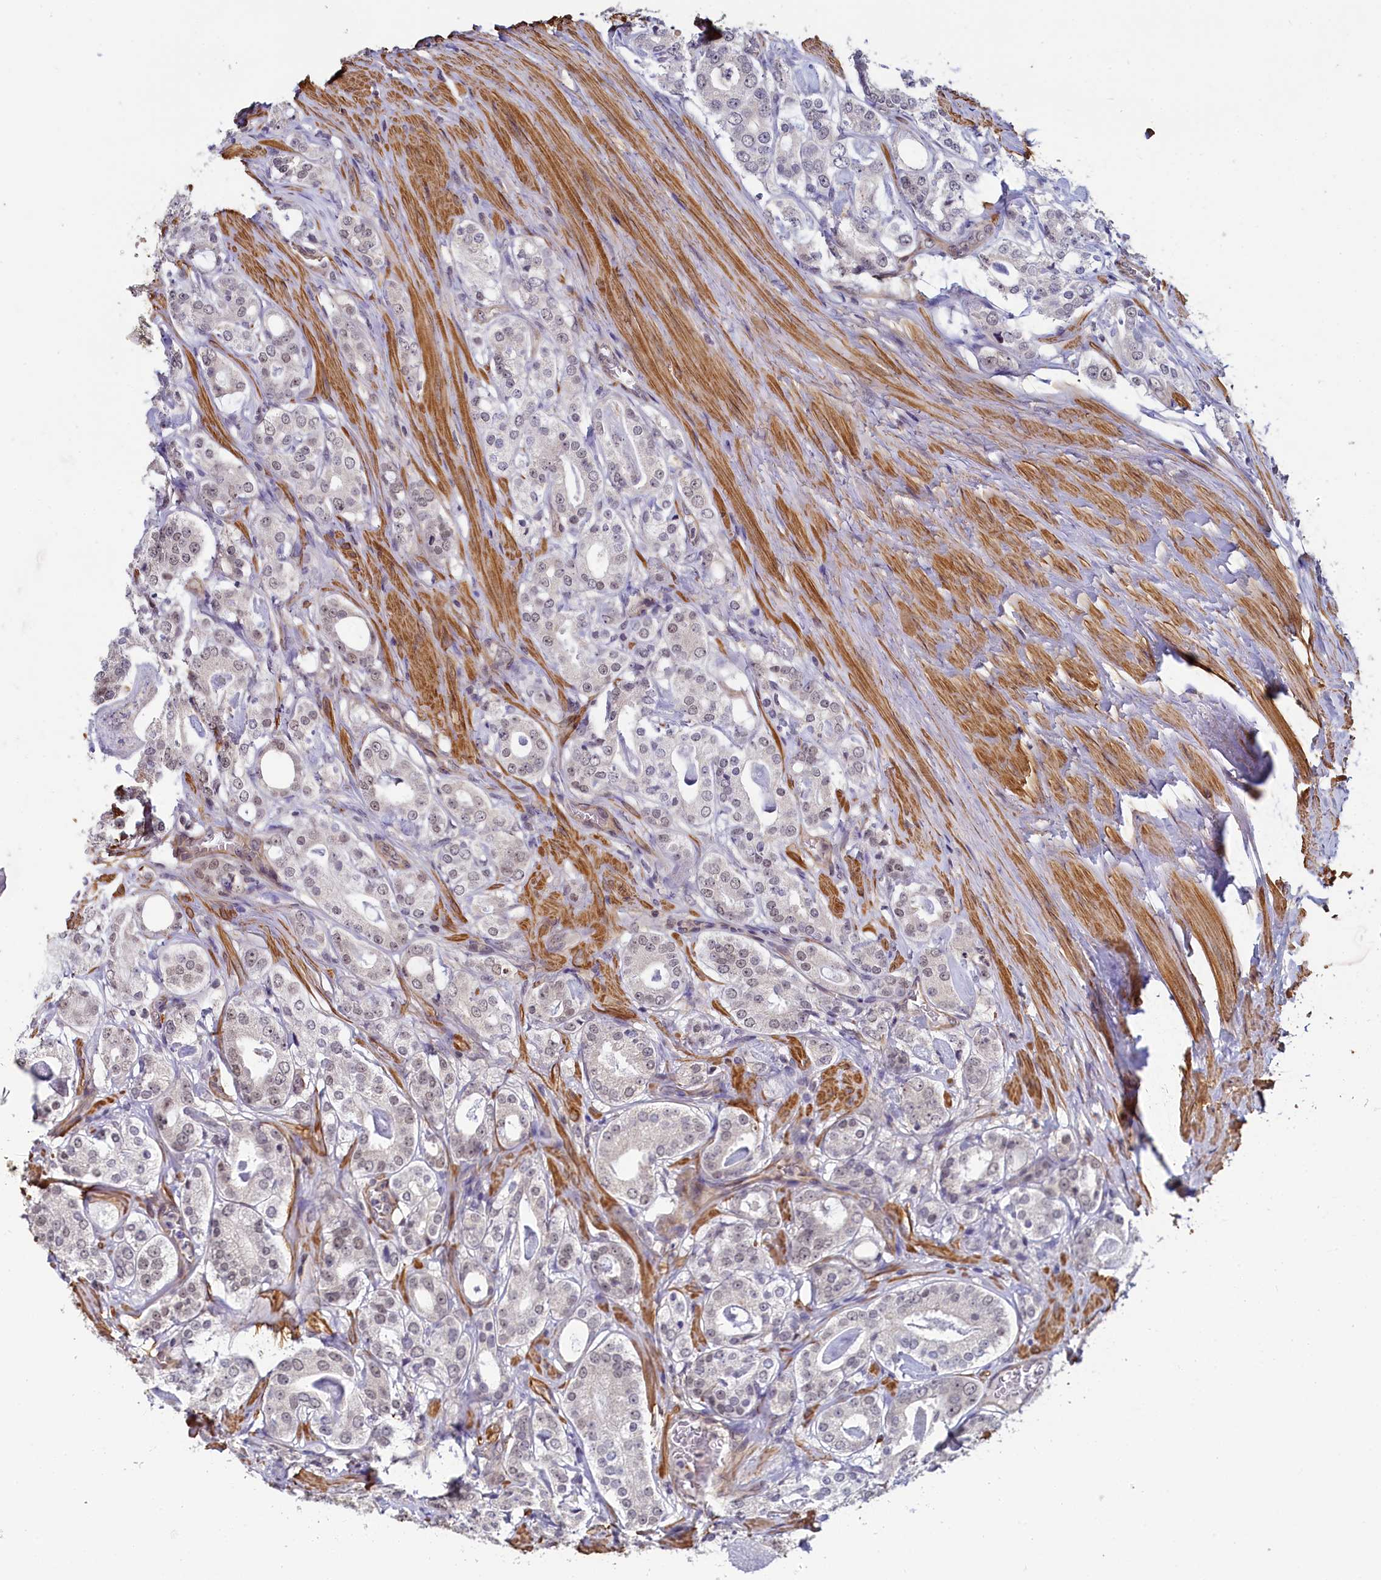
{"staining": {"intensity": "weak", "quantity": "<25%", "location": "nuclear"}, "tissue": "prostate cancer", "cell_type": "Tumor cells", "image_type": "cancer", "snomed": [{"axis": "morphology", "description": "Adenocarcinoma, High grade"}, {"axis": "topography", "description": "Prostate"}], "caption": "A photomicrograph of prostate adenocarcinoma (high-grade) stained for a protein shows no brown staining in tumor cells.", "gene": "INTS14", "patient": {"sex": "male", "age": 63}}